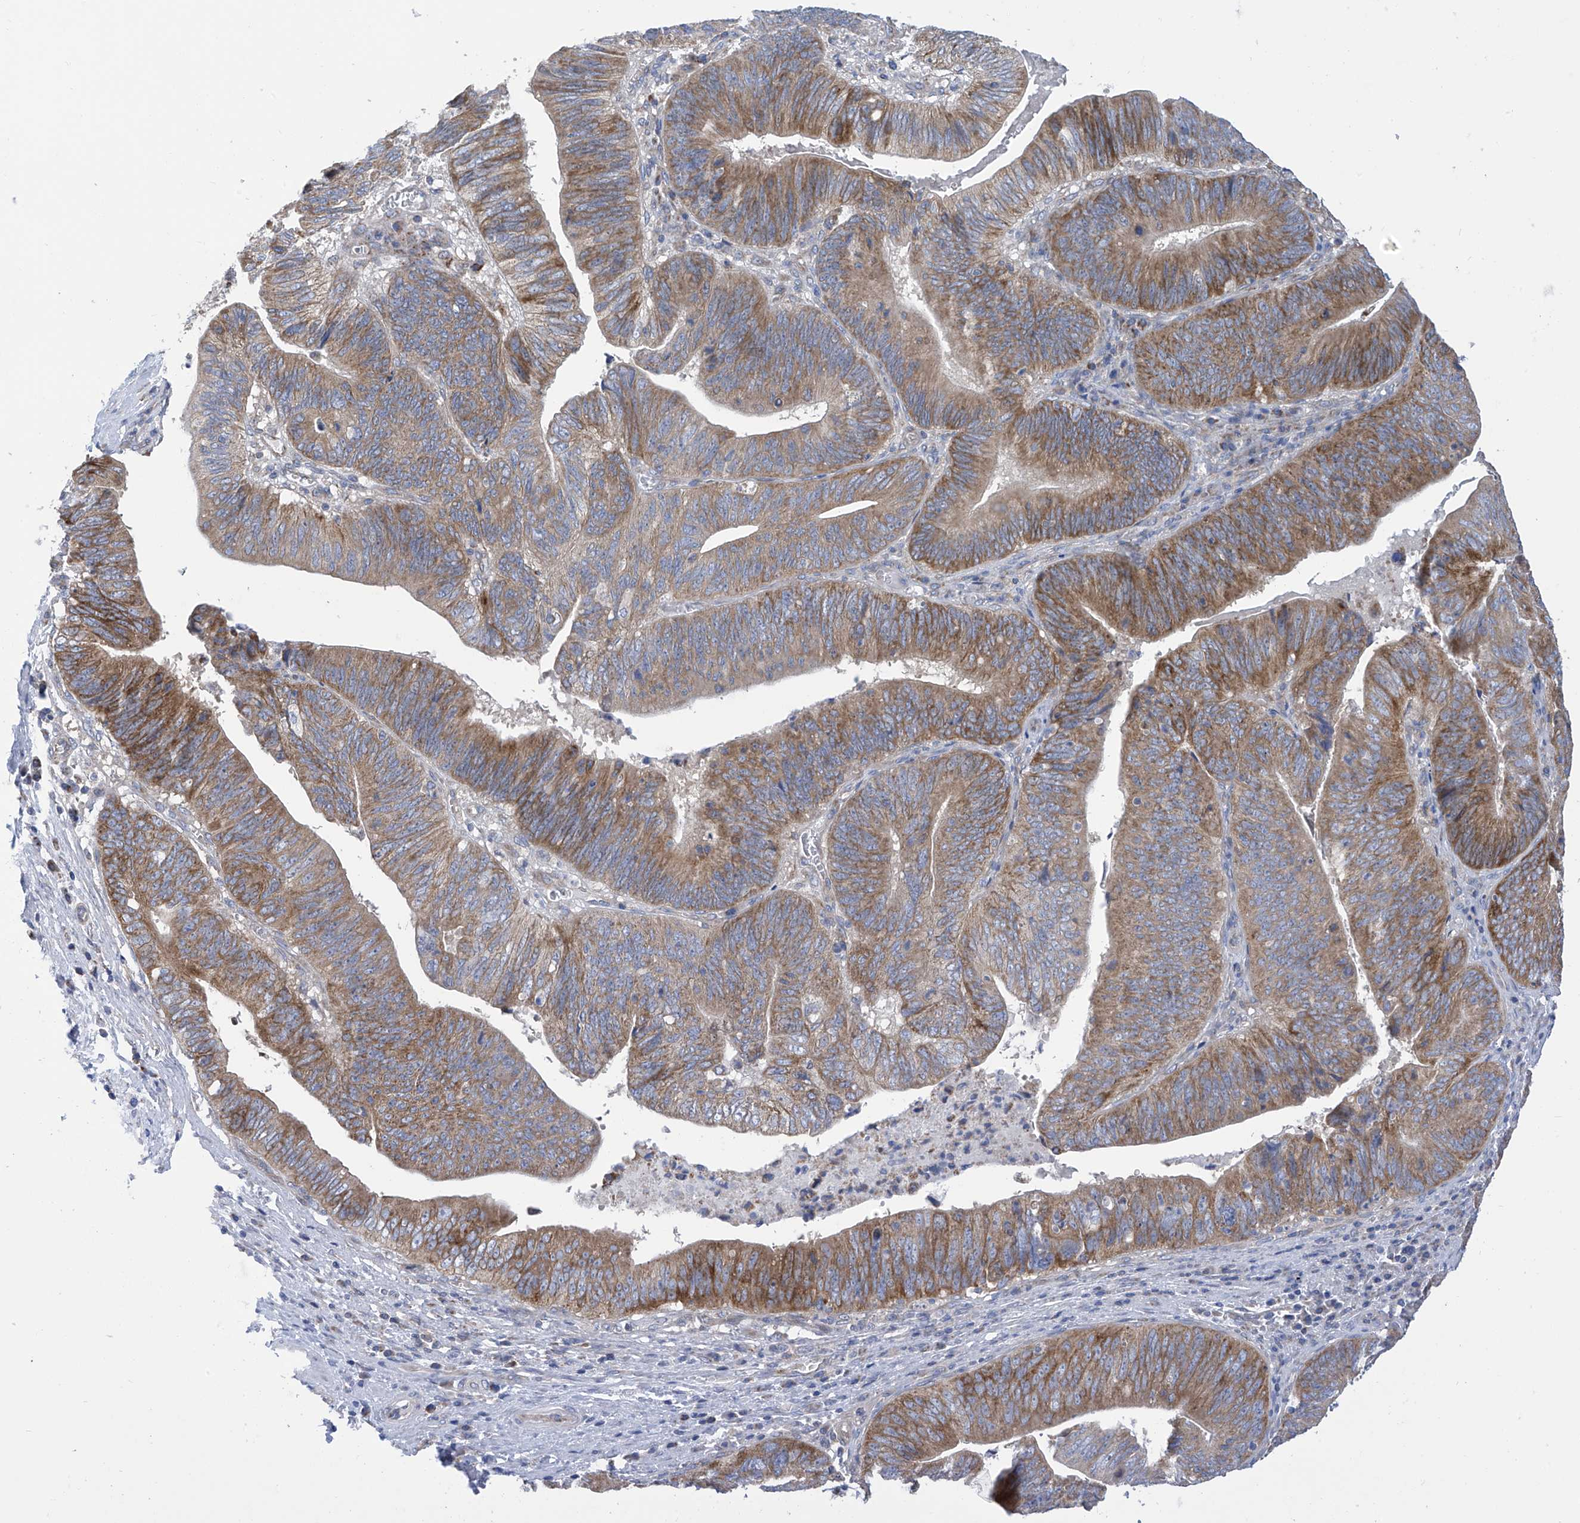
{"staining": {"intensity": "moderate", "quantity": ">75%", "location": "cytoplasmic/membranous"}, "tissue": "pancreatic cancer", "cell_type": "Tumor cells", "image_type": "cancer", "snomed": [{"axis": "morphology", "description": "Adenocarcinoma, NOS"}, {"axis": "topography", "description": "Pancreas"}], "caption": "Pancreatic cancer tissue displays moderate cytoplasmic/membranous expression in about >75% of tumor cells, visualized by immunohistochemistry.", "gene": "P2RX7", "patient": {"sex": "male", "age": 63}}